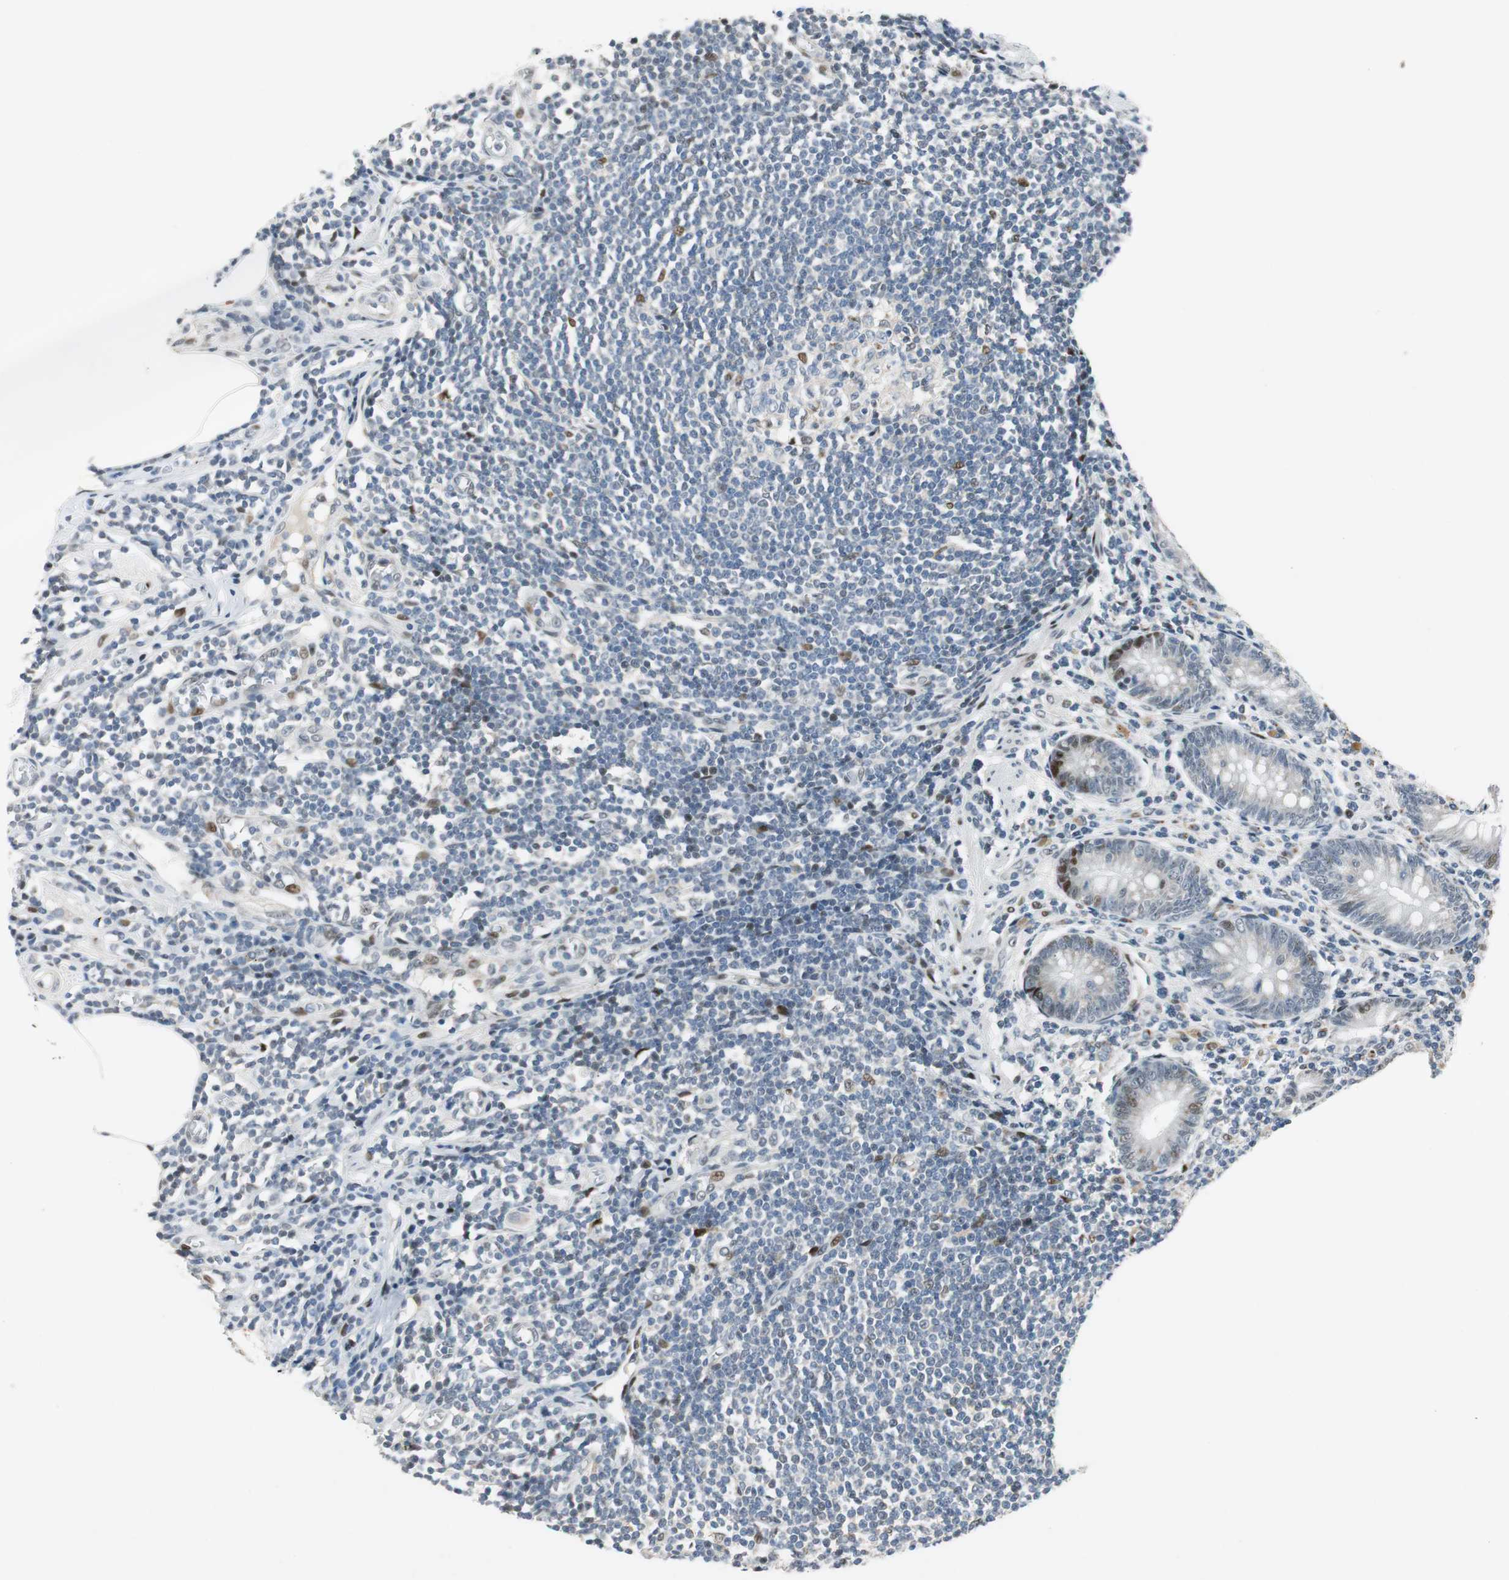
{"staining": {"intensity": "moderate", "quantity": "<25%", "location": "nuclear"}, "tissue": "appendix", "cell_type": "Glandular cells", "image_type": "normal", "snomed": [{"axis": "morphology", "description": "Normal tissue, NOS"}, {"axis": "morphology", "description": "Inflammation, NOS"}, {"axis": "topography", "description": "Appendix"}], "caption": "Immunohistochemical staining of normal appendix displays <25% levels of moderate nuclear protein positivity in about <25% of glandular cells. (DAB (3,3'-diaminobenzidine) IHC with brightfield microscopy, high magnification).", "gene": "AJUBA", "patient": {"sex": "male", "age": 46}}